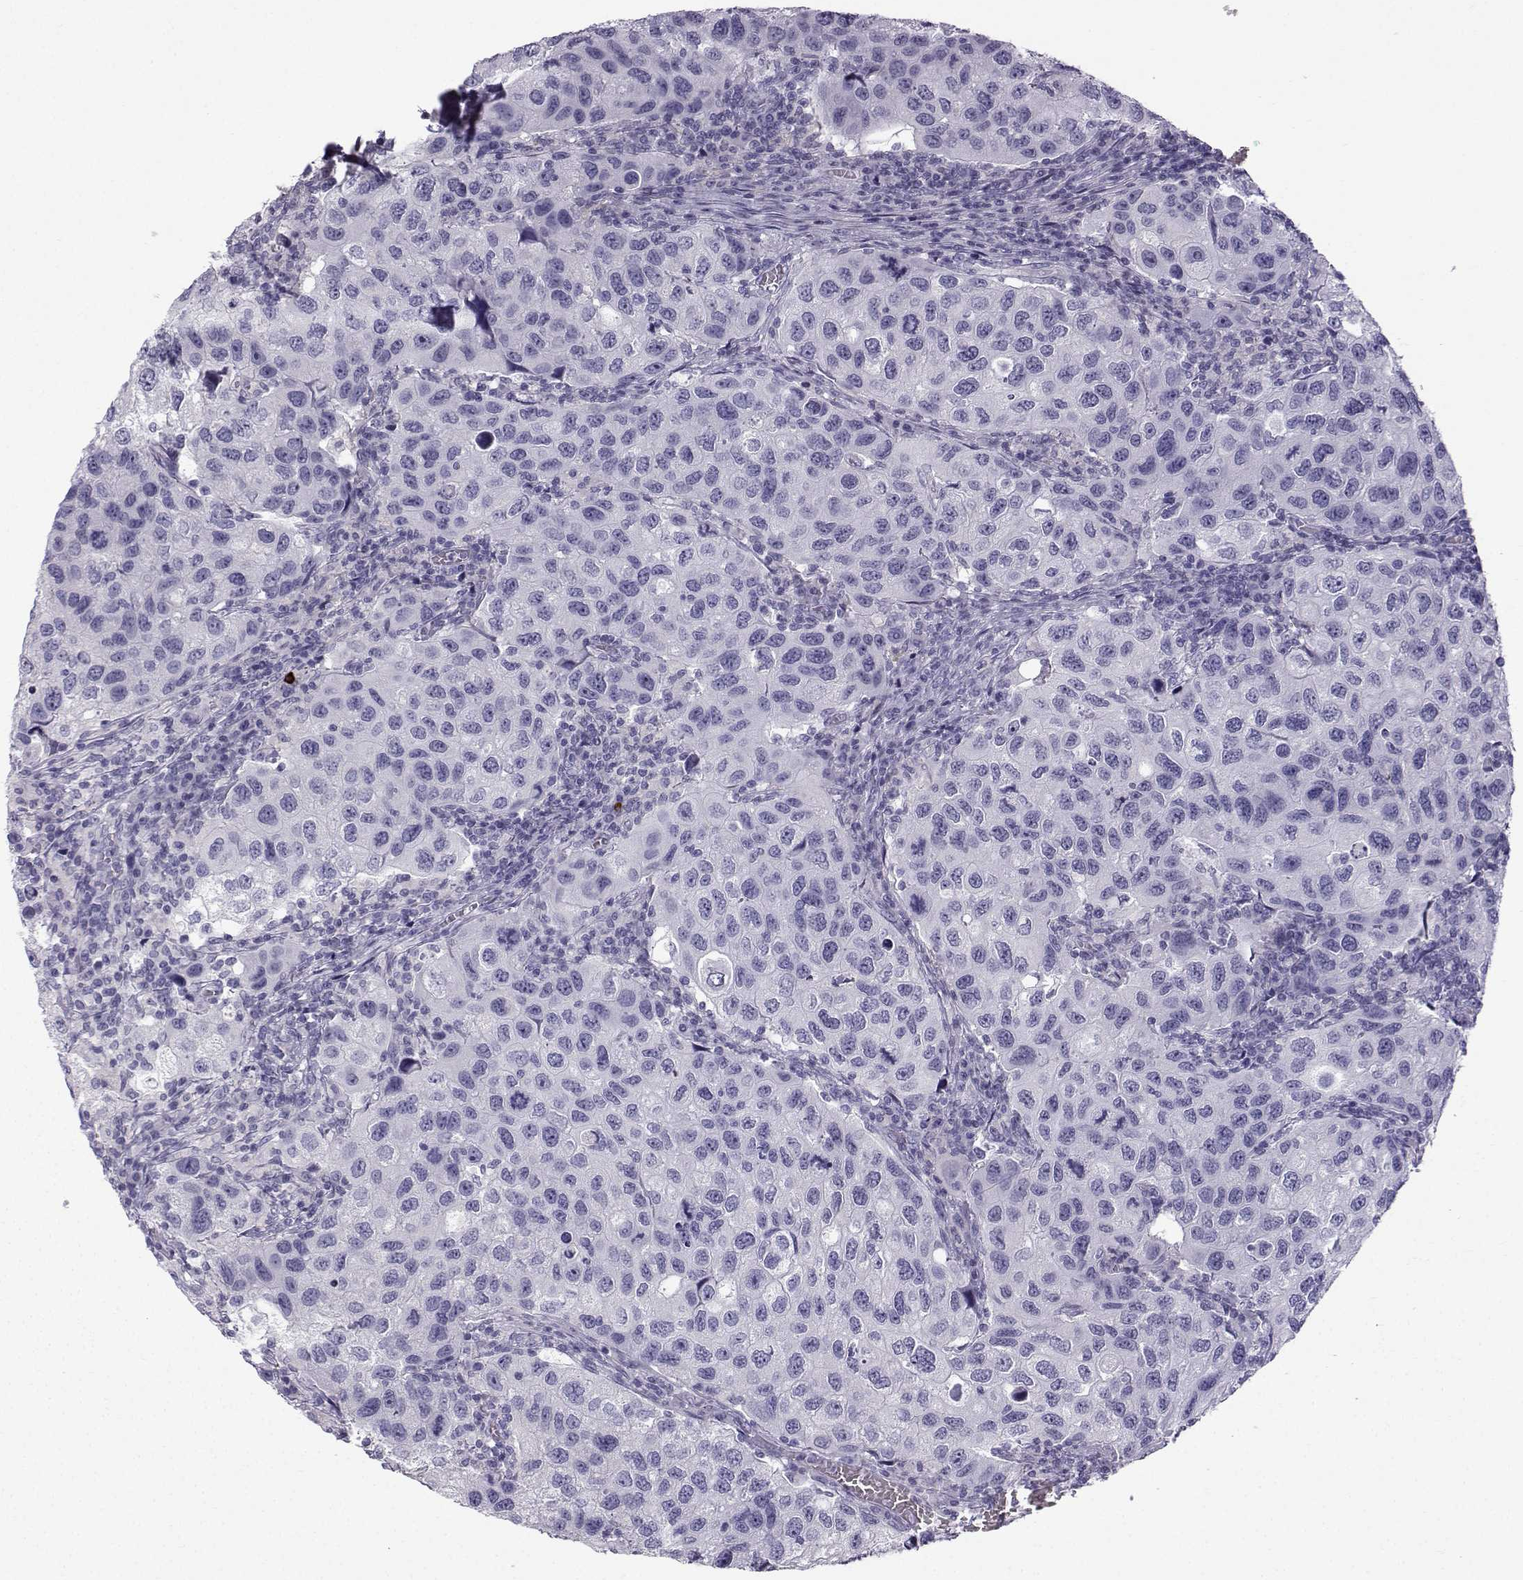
{"staining": {"intensity": "negative", "quantity": "none", "location": "none"}, "tissue": "urothelial cancer", "cell_type": "Tumor cells", "image_type": "cancer", "snomed": [{"axis": "morphology", "description": "Urothelial carcinoma, High grade"}, {"axis": "topography", "description": "Urinary bladder"}], "caption": "This micrograph is of urothelial cancer stained with immunohistochemistry (IHC) to label a protein in brown with the nuclei are counter-stained blue. There is no positivity in tumor cells.", "gene": "ZBTB8B", "patient": {"sex": "male", "age": 79}}